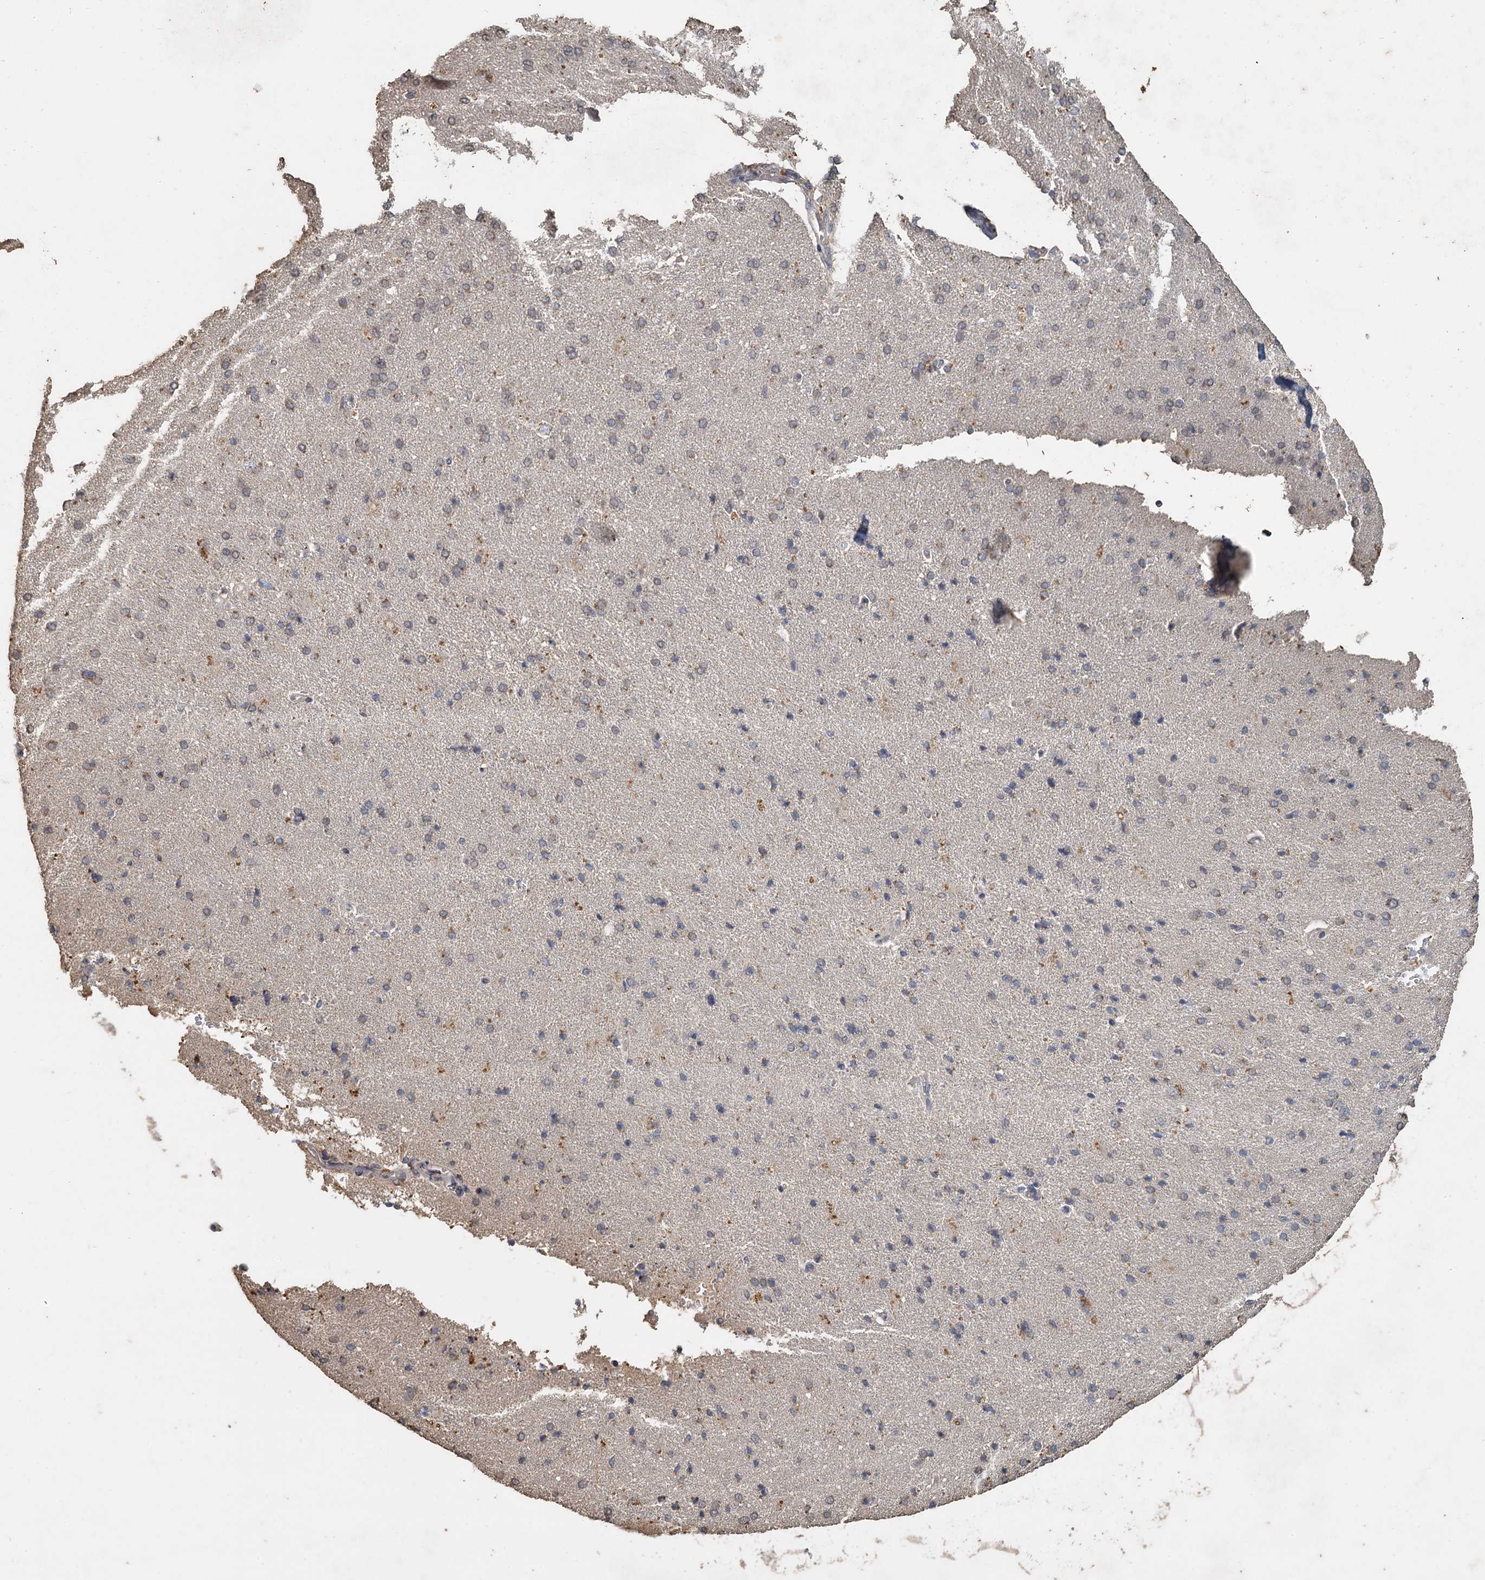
{"staining": {"intensity": "negative", "quantity": "none", "location": "none"}, "tissue": "cerebral cortex", "cell_type": "Endothelial cells", "image_type": "normal", "snomed": [{"axis": "morphology", "description": "Normal tissue, NOS"}, {"axis": "topography", "description": "Cerebral cortex"}], "caption": "High power microscopy histopathology image of an immunohistochemistry (IHC) photomicrograph of unremarkable cerebral cortex, revealing no significant staining in endothelial cells. Brightfield microscopy of IHC stained with DAB (brown) and hematoxylin (blue), captured at high magnification.", "gene": "CCDC61", "patient": {"sex": "male", "age": 62}}